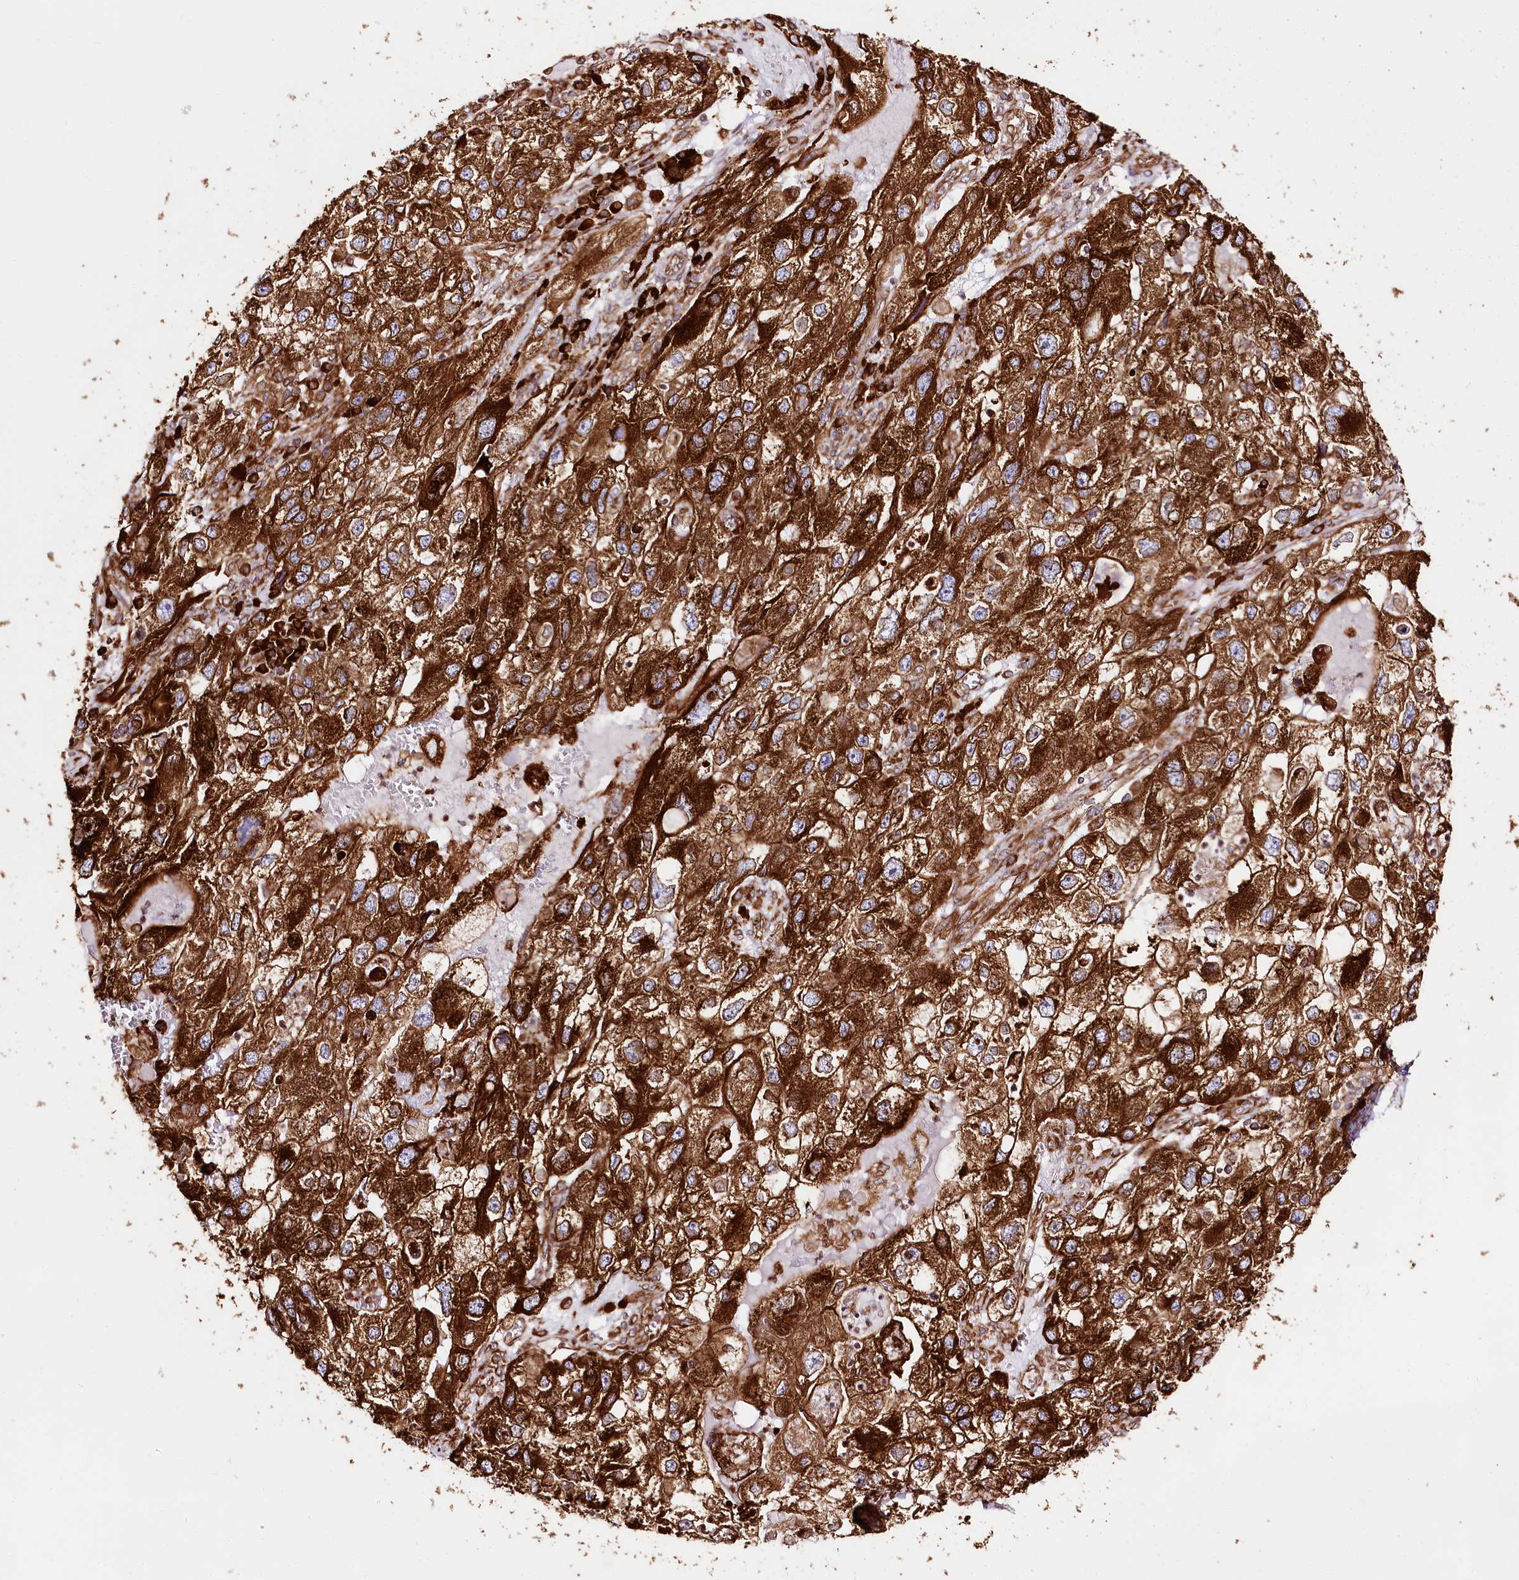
{"staining": {"intensity": "strong", "quantity": ">75%", "location": "cytoplasmic/membranous"}, "tissue": "endometrial cancer", "cell_type": "Tumor cells", "image_type": "cancer", "snomed": [{"axis": "morphology", "description": "Adenocarcinoma, NOS"}, {"axis": "topography", "description": "Endometrium"}], "caption": "This photomicrograph reveals immunohistochemistry (IHC) staining of human endometrial cancer (adenocarcinoma), with high strong cytoplasmic/membranous expression in approximately >75% of tumor cells.", "gene": "CNPY2", "patient": {"sex": "female", "age": 49}}